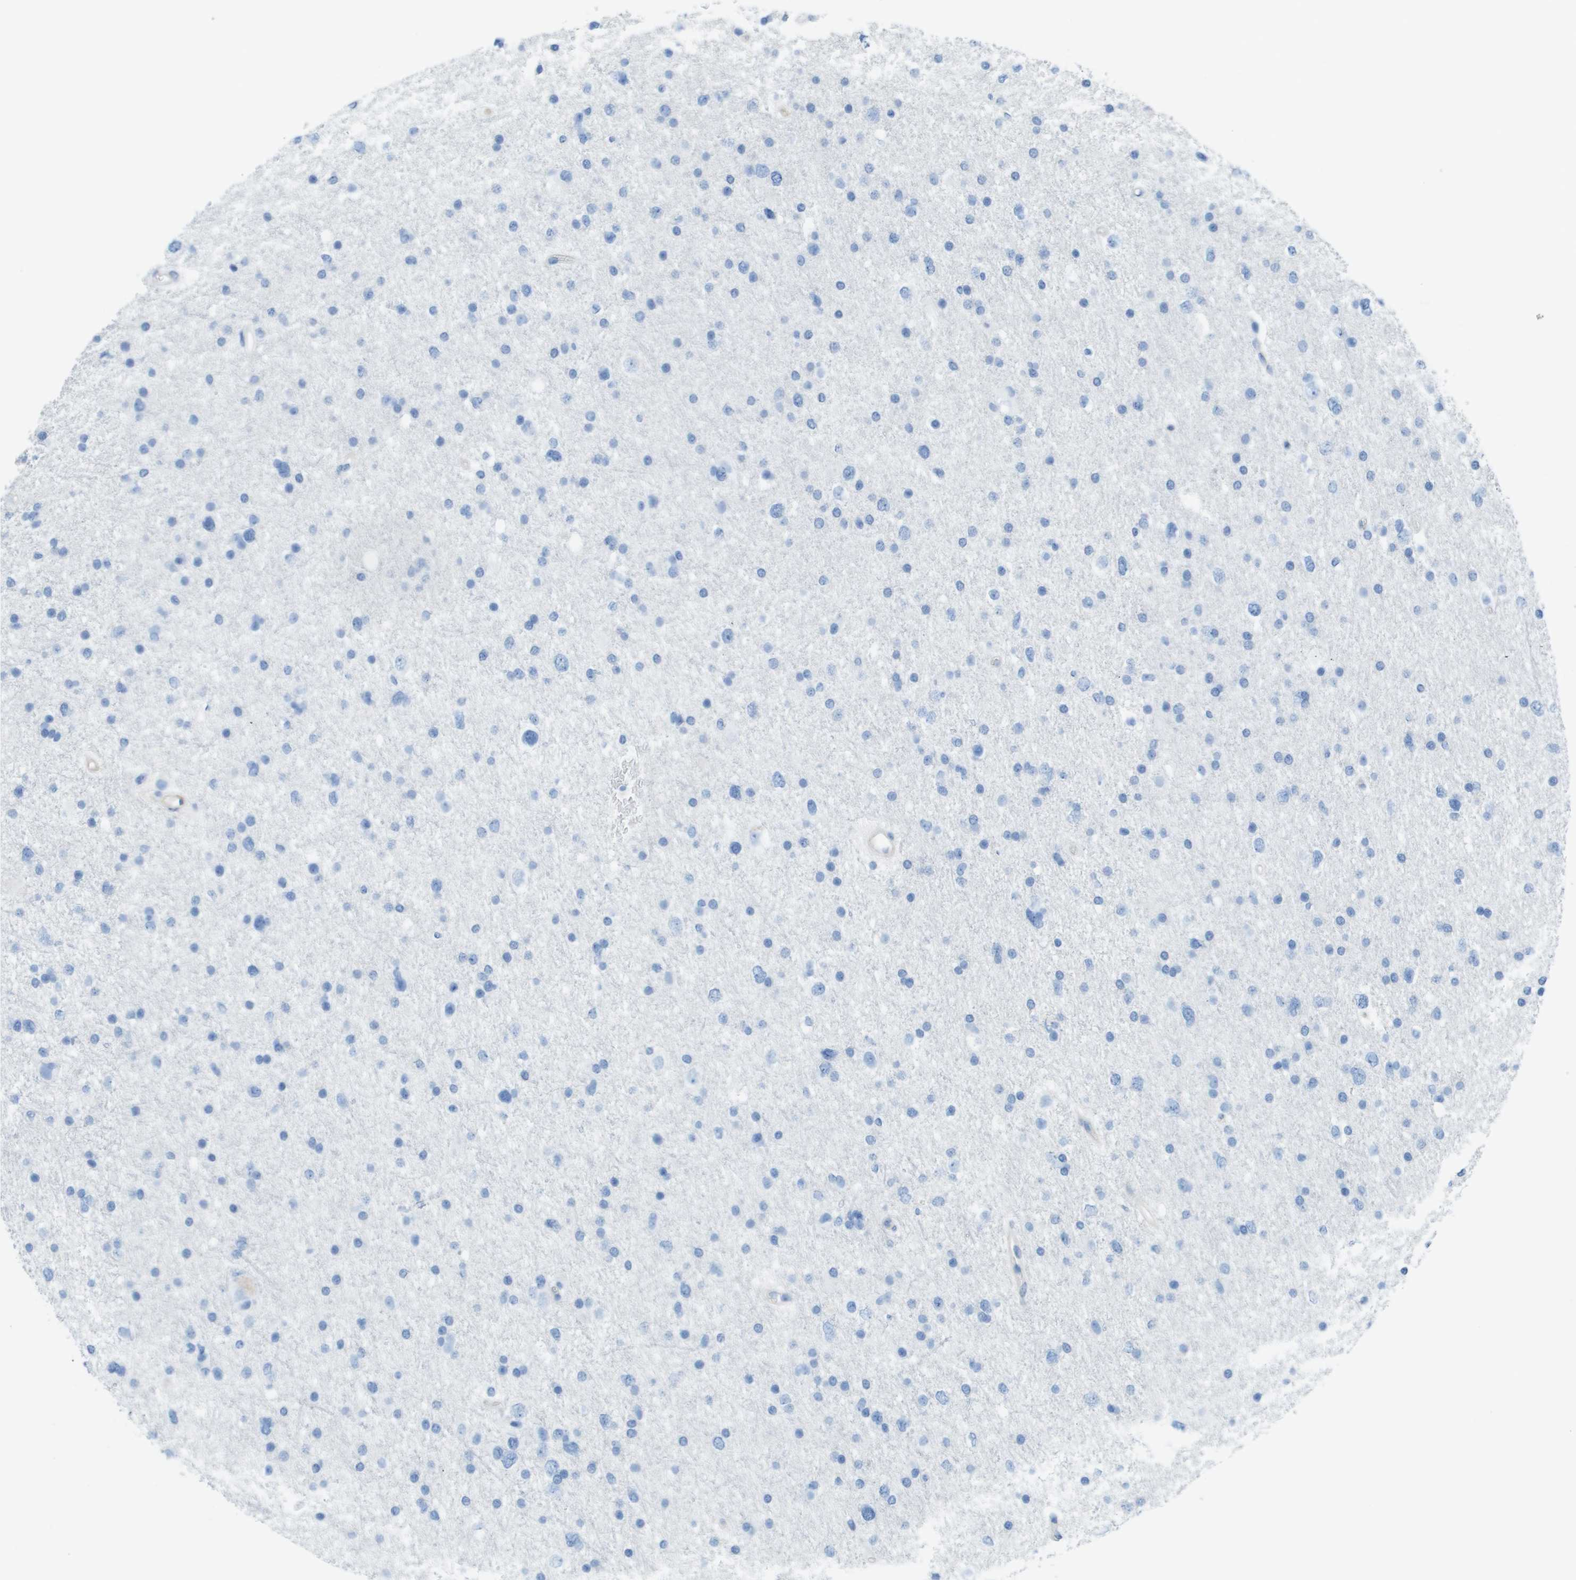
{"staining": {"intensity": "negative", "quantity": "none", "location": "none"}, "tissue": "glioma", "cell_type": "Tumor cells", "image_type": "cancer", "snomed": [{"axis": "morphology", "description": "Glioma, malignant, Low grade"}, {"axis": "topography", "description": "Brain"}], "caption": "An image of glioma stained for a protein displays no brown staining in tumor cells.", "gene": "CD46", "patient": {"sex": "female", "age": 37}}